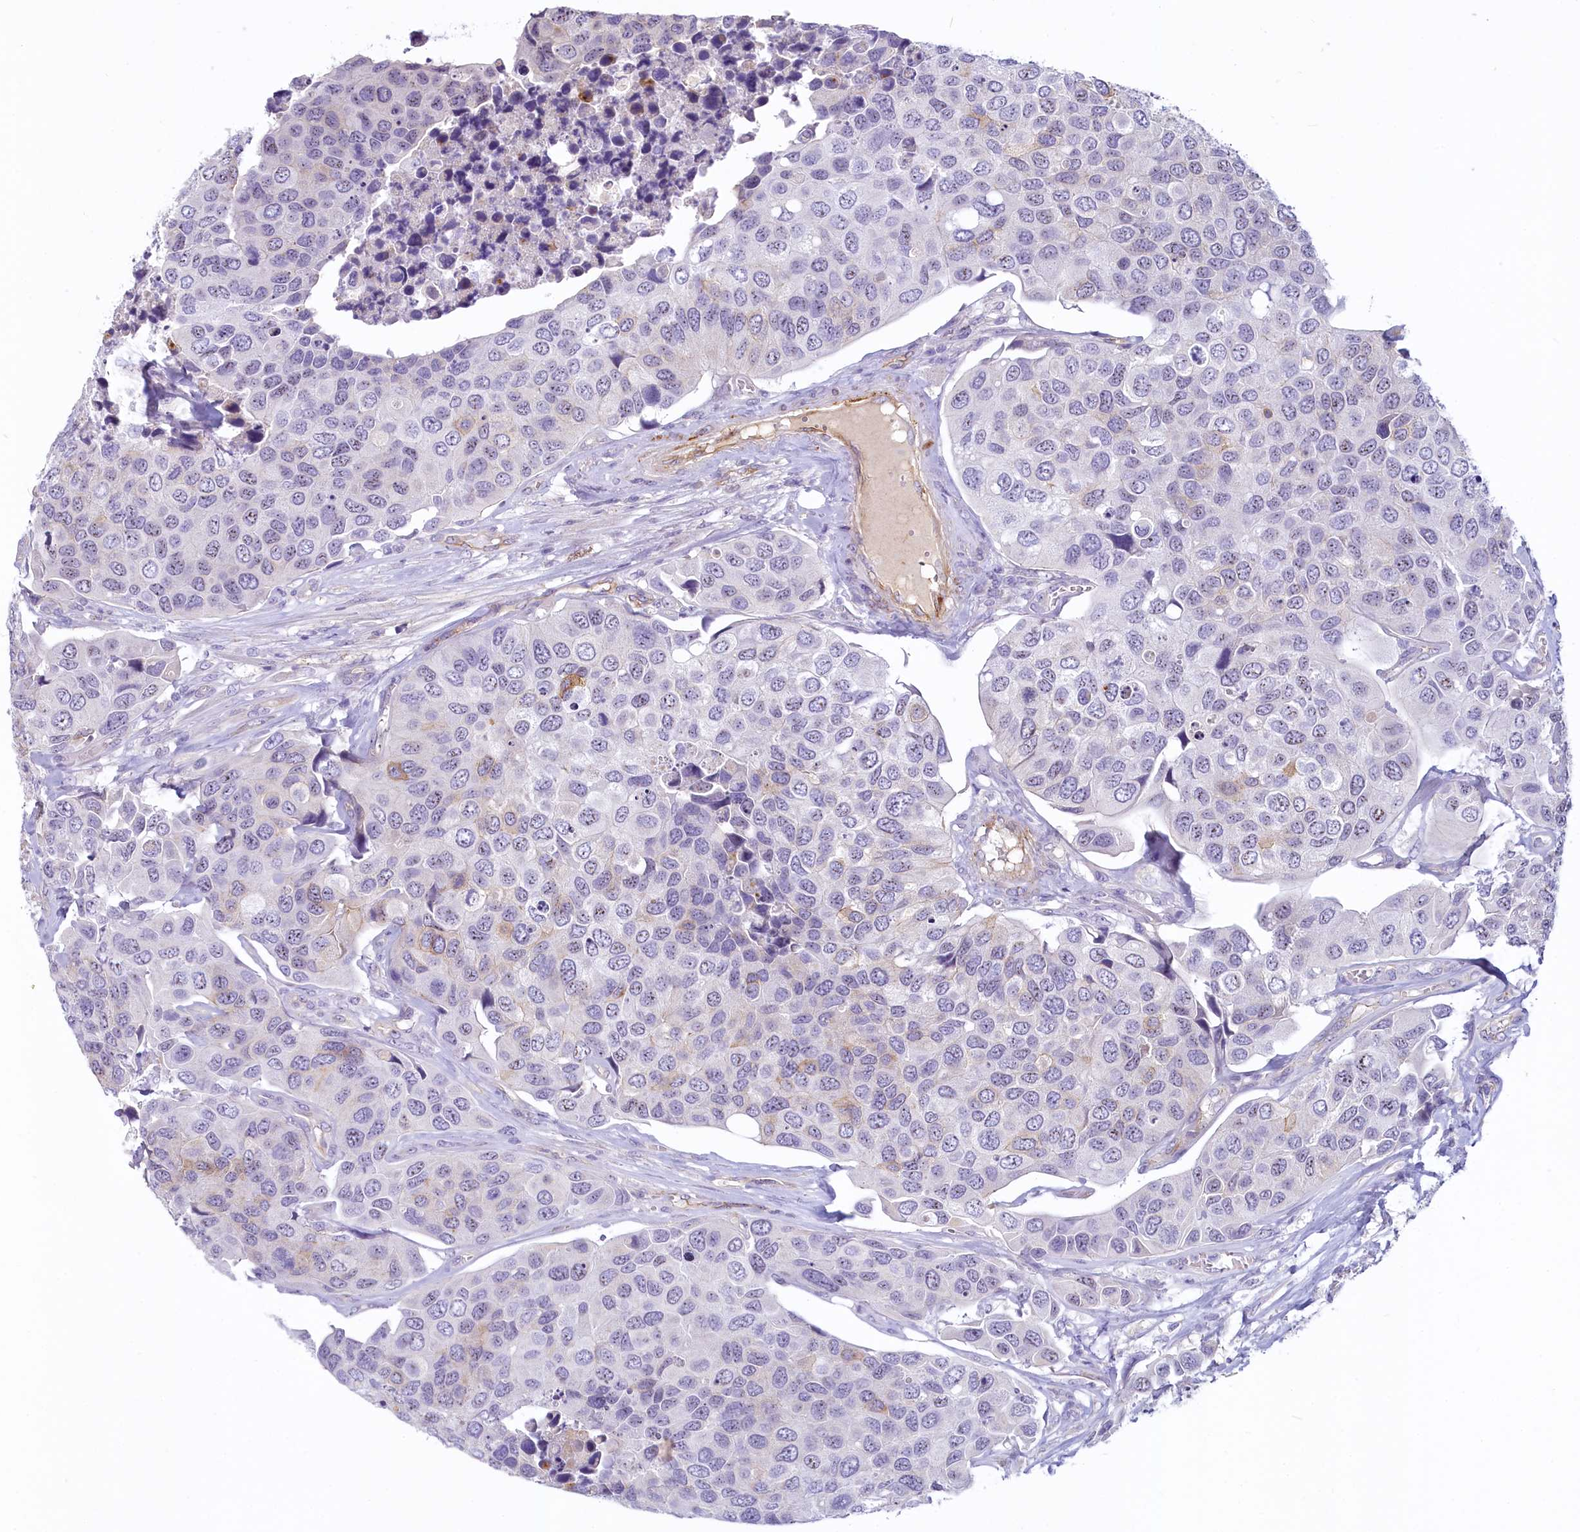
{"staining": {"intensity": "negative", "quantity": "none", "location": "none"}, "tissue": "urothelial cancer", "cell_type": "Tumor cells", "image_type": "cancer", "snomed": [{"axis": "morphology", "description": "Urothelial carcinoma, High grade"}, {"axis": "topography", "description": "Urinary bladder"}], "caption": "The image reveals no staining of tumor cells in urothelial cancer.", "gene": "PROCR", "patient": {"sex": "male", "age": 74}}